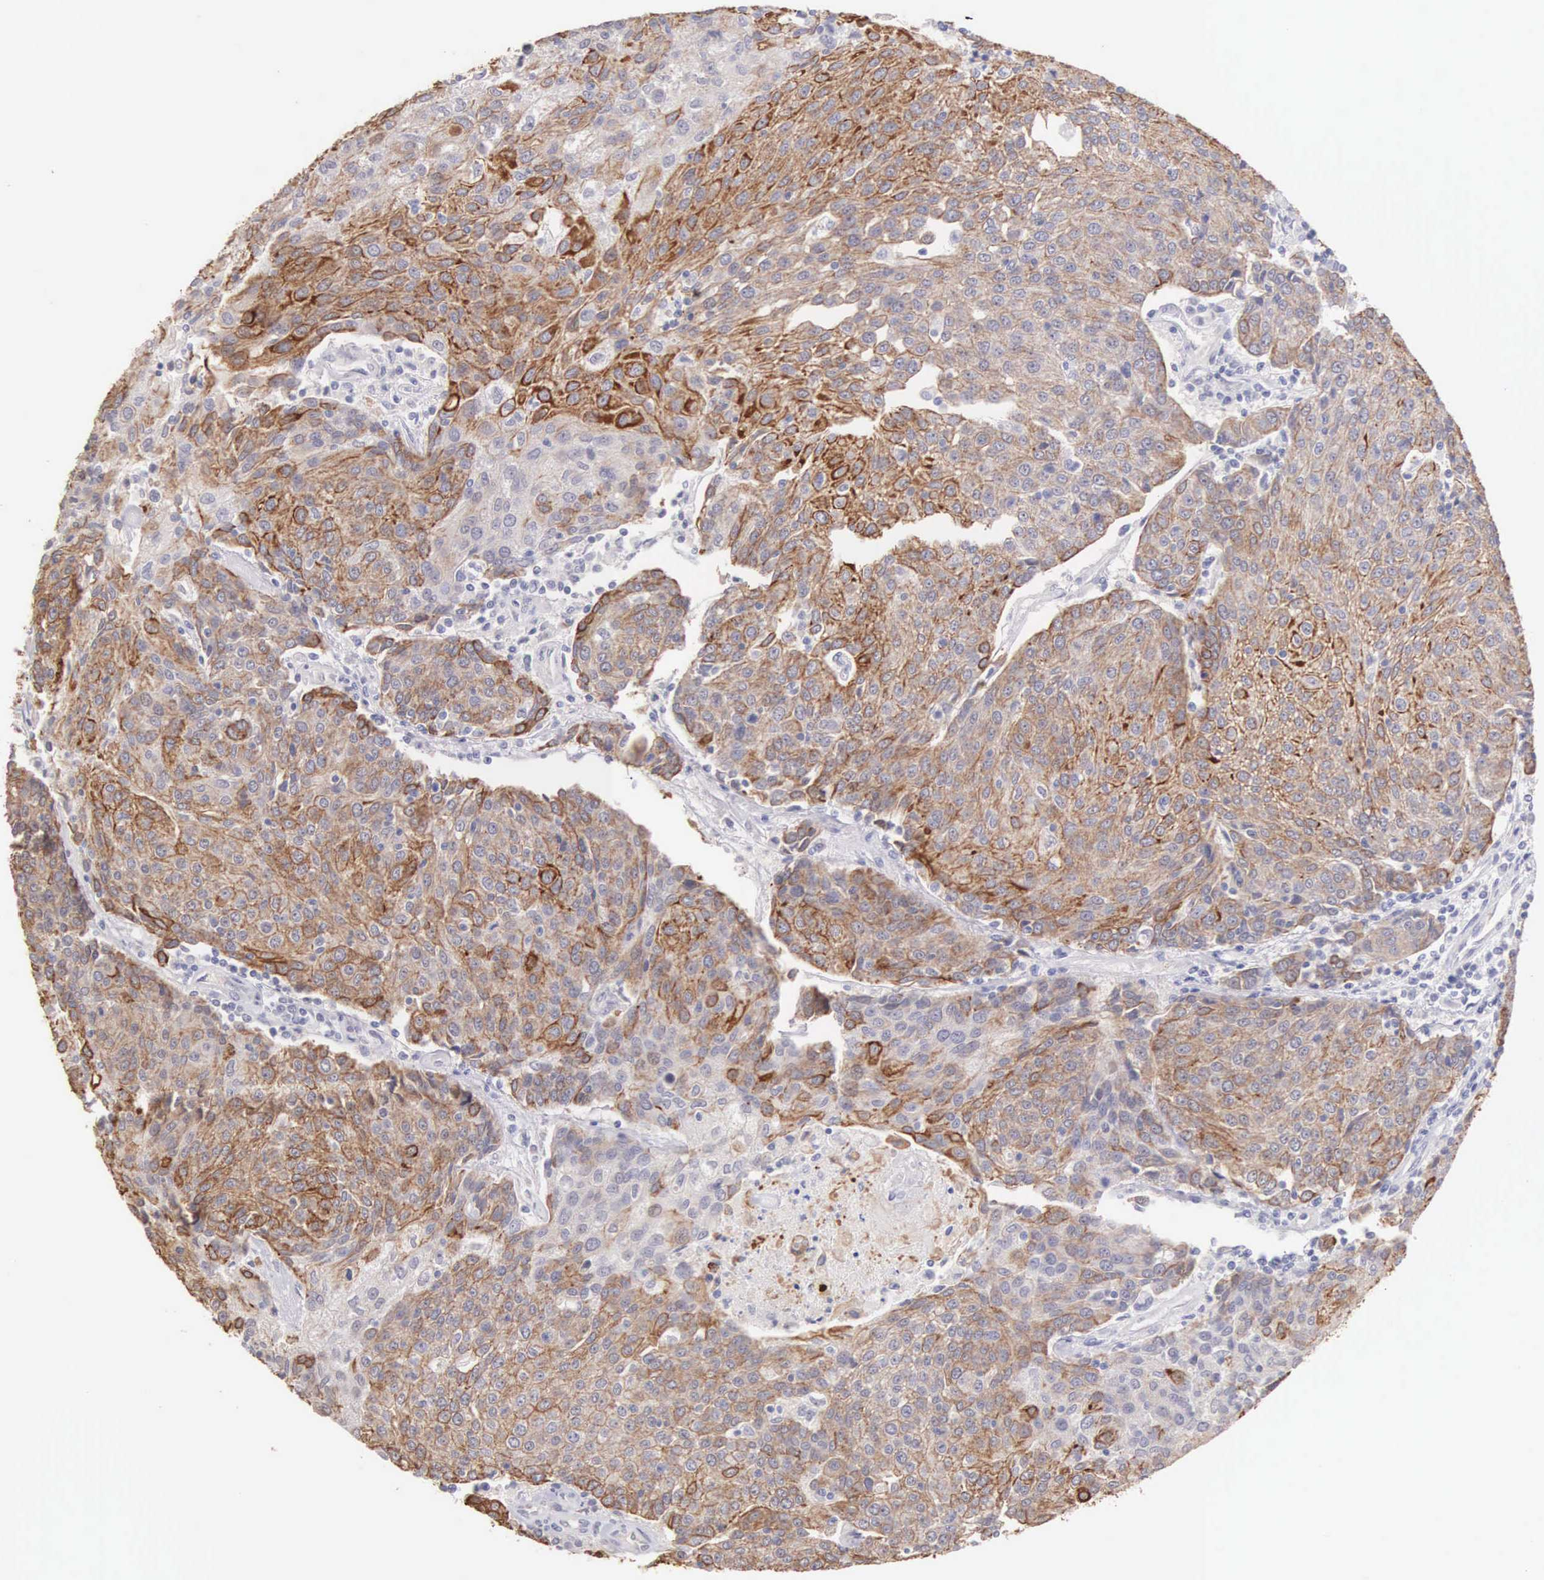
{"staining": {"intensity": "moderate", "quantity": ">75%", "location": "cytoplasmic/membranous"}, "tissue": "urothelial cancer", "cell_type": "Tumor cells", "image_type": "cancer", "snomed": [{"axis": "morphology", "description": "Urothelial carcinoma, High grade"}, {"axis": "topography", "description": "Urinary bladder"}], "caption": "A micrograph showing moderate cytoplasmic/membranous staining in approximately >75% of tumor cells in urothelial cancer, as visualized by brown immunohistochemical staining.", "gene": "PIR", "patient": {"sex": "female", "age": 85}}